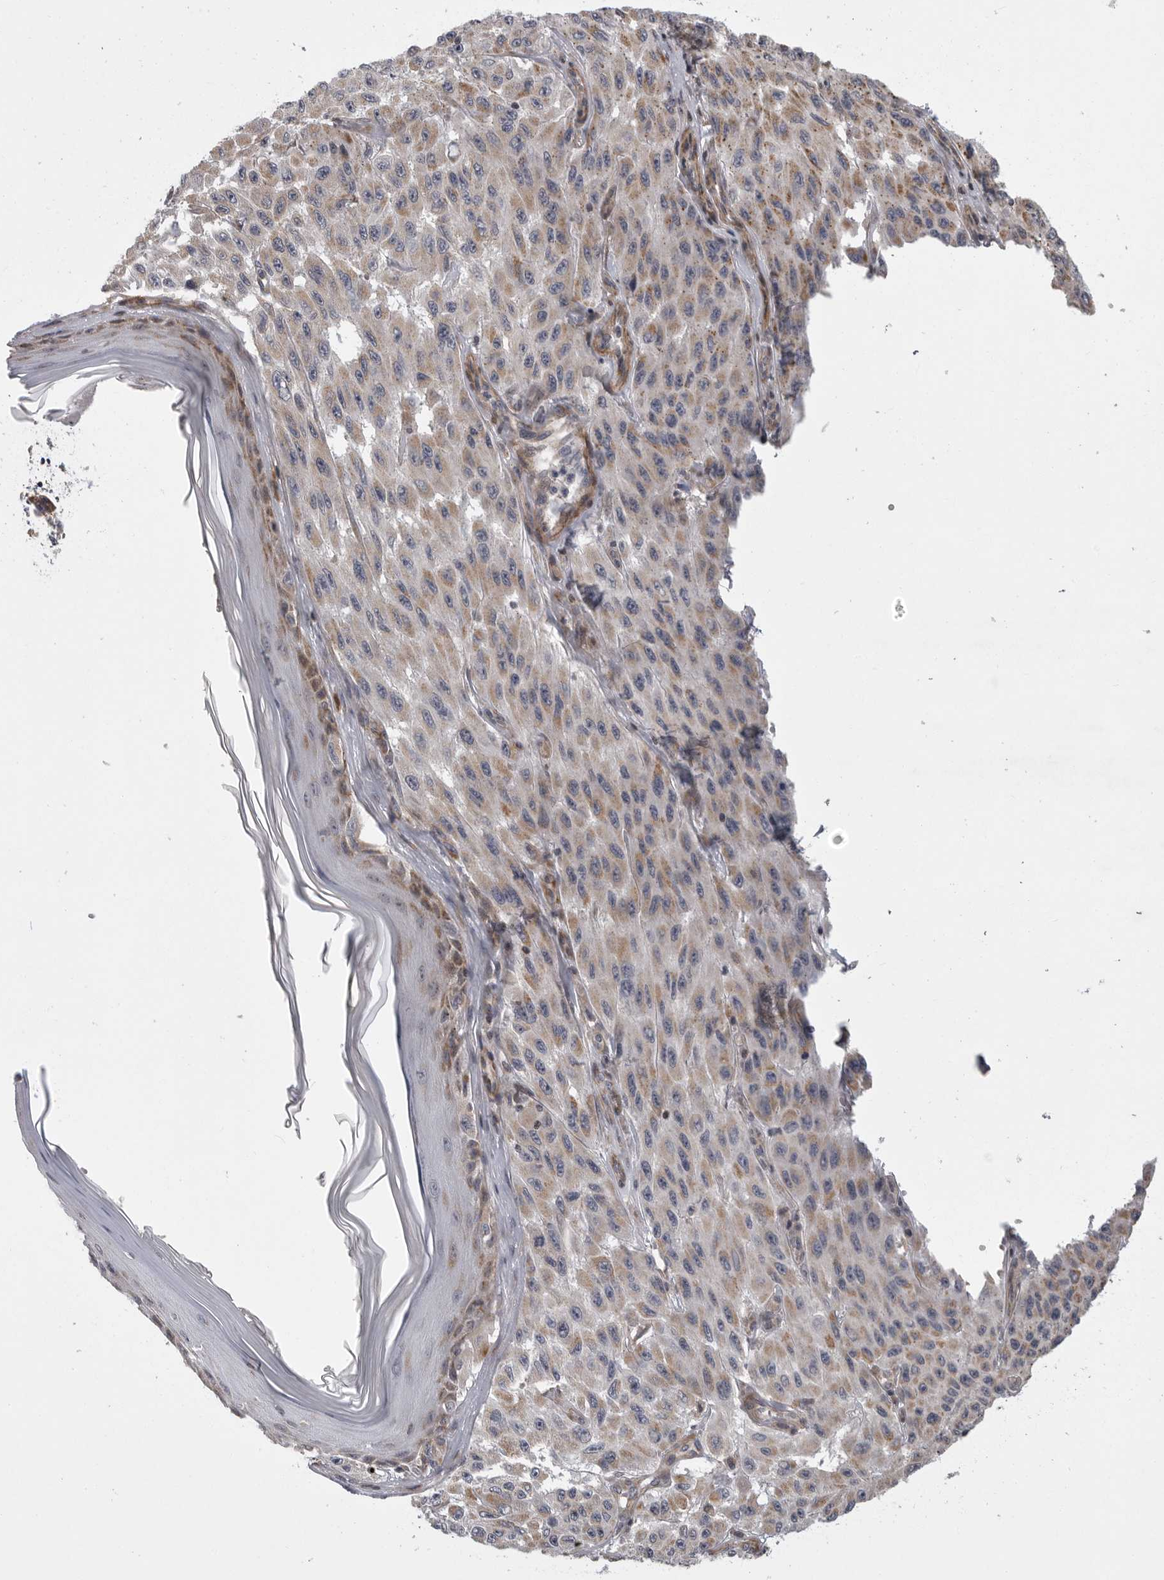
{"staining": {"intensity": "weak", "quantity": ">75%", "location": "cytoplasmic/membranous"}, "tissue": "melanoma", "cell_type": "Tumor cells", "image_type": "cancer", "snomed": [{"axis": "morphology", "description": "Malignant melanoma, NOS"}, {"axis": "topography", "description": "Skin"}], "caption": "IHC of human melanoma demonstrates low levels of weak cytoplasmic/membranous expression in approximately >75% of tumor cells.", "gene": "TMPRSS11F", "patient": {"sex": "male", "age": 30}}